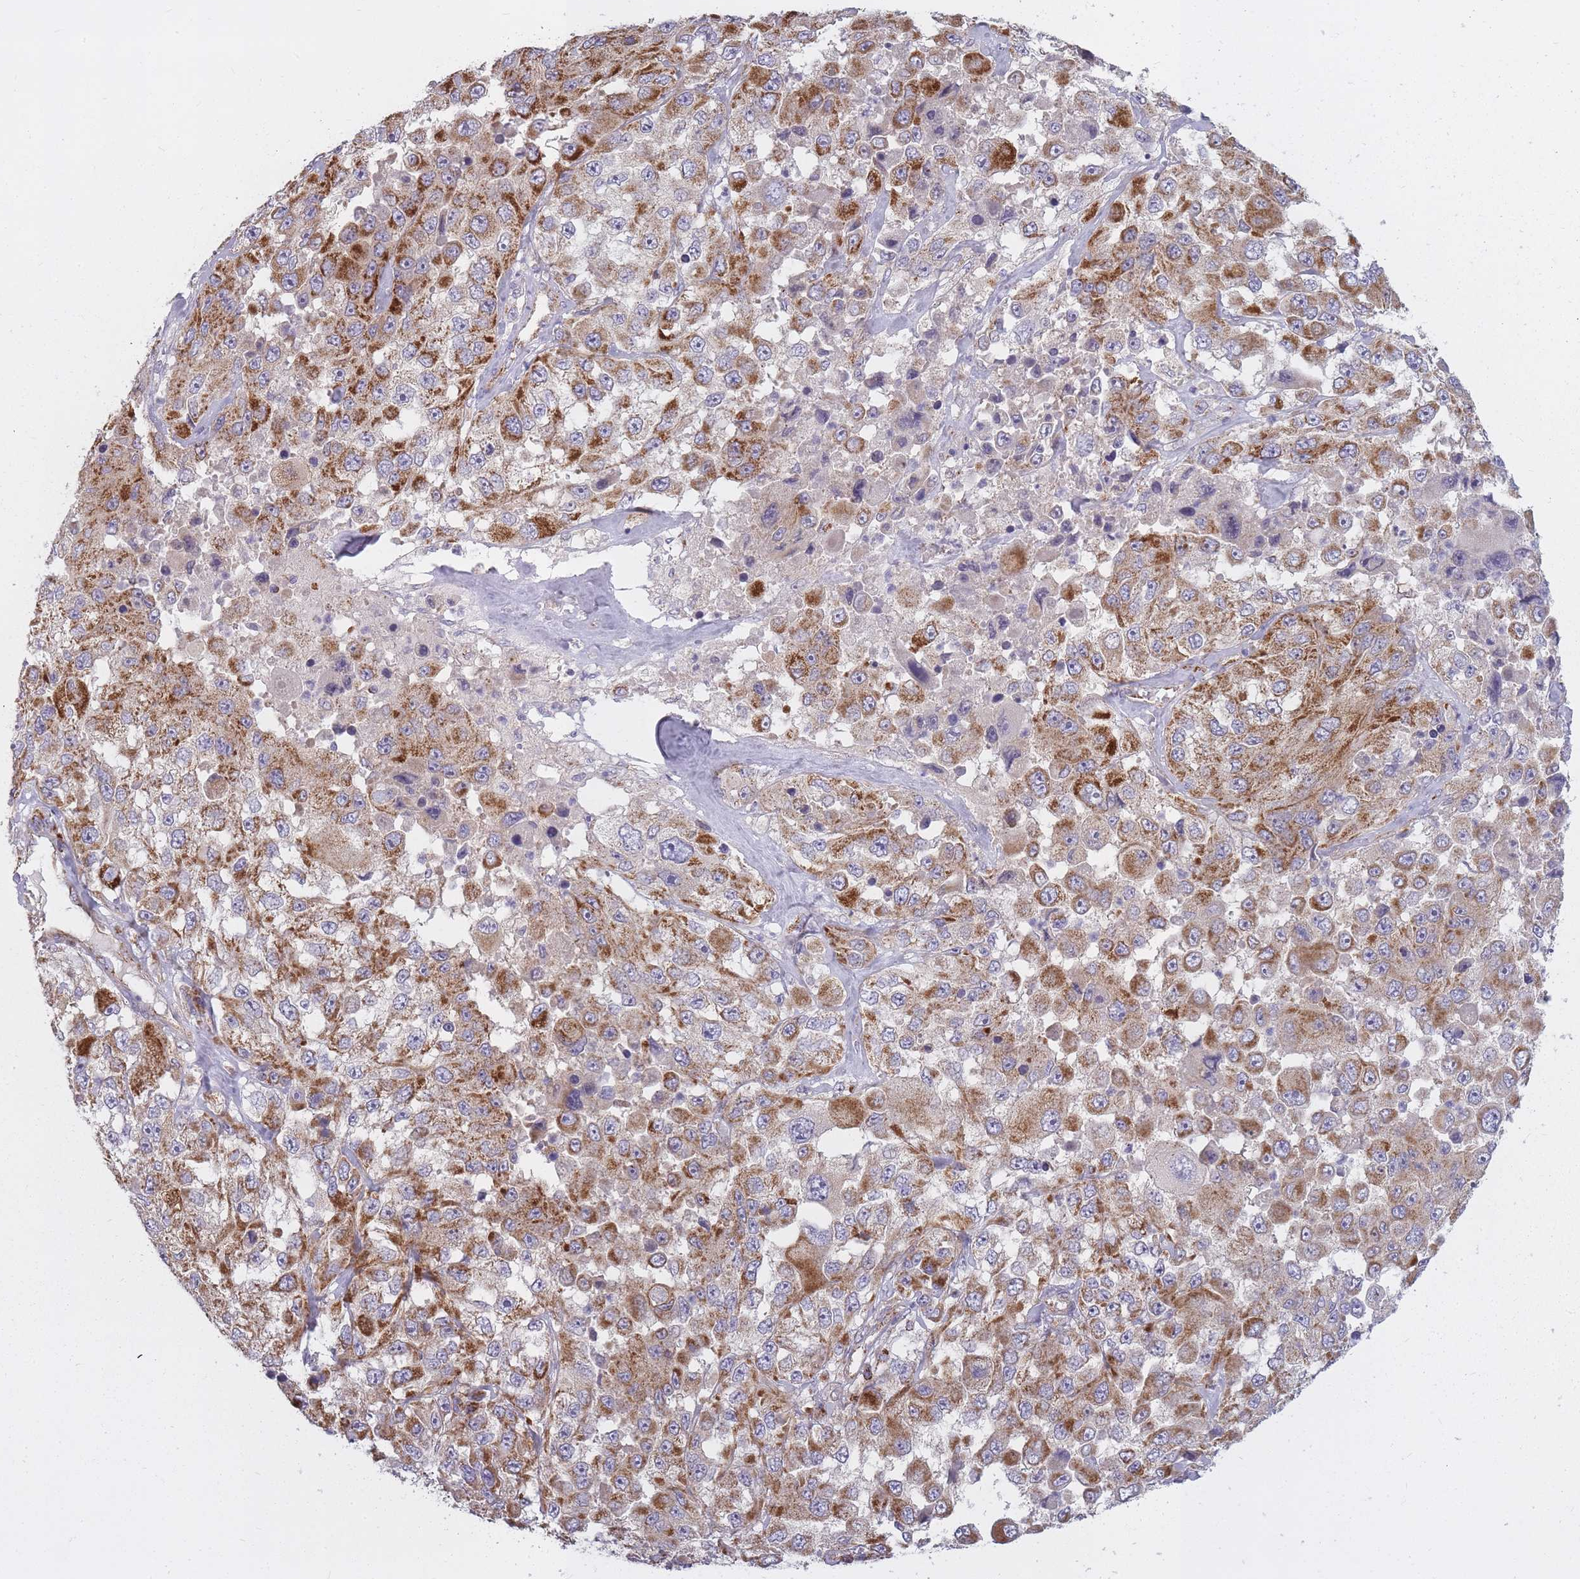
{"staining": {"intensity": "moderate", "quantity": "25%-75%", "location": "cytoplasmic/membranous"}, "tissue": "melanoma", "cell_type": "Tumor cells", "image_type": "cancer", "snomed": [{"axis": "morphology", "description": "Malignant melanoma, Metastatic site"}, {"axis": "topography", "description": "Lymph node"}], "caption": "Protein staining exhibits moderate cytoplasmic/membranous positivity in approximately 25%-75% of tumor cells in melanoma.", "gene": "ALKBH4", "patient": {"sex": "male", "age": 62}}